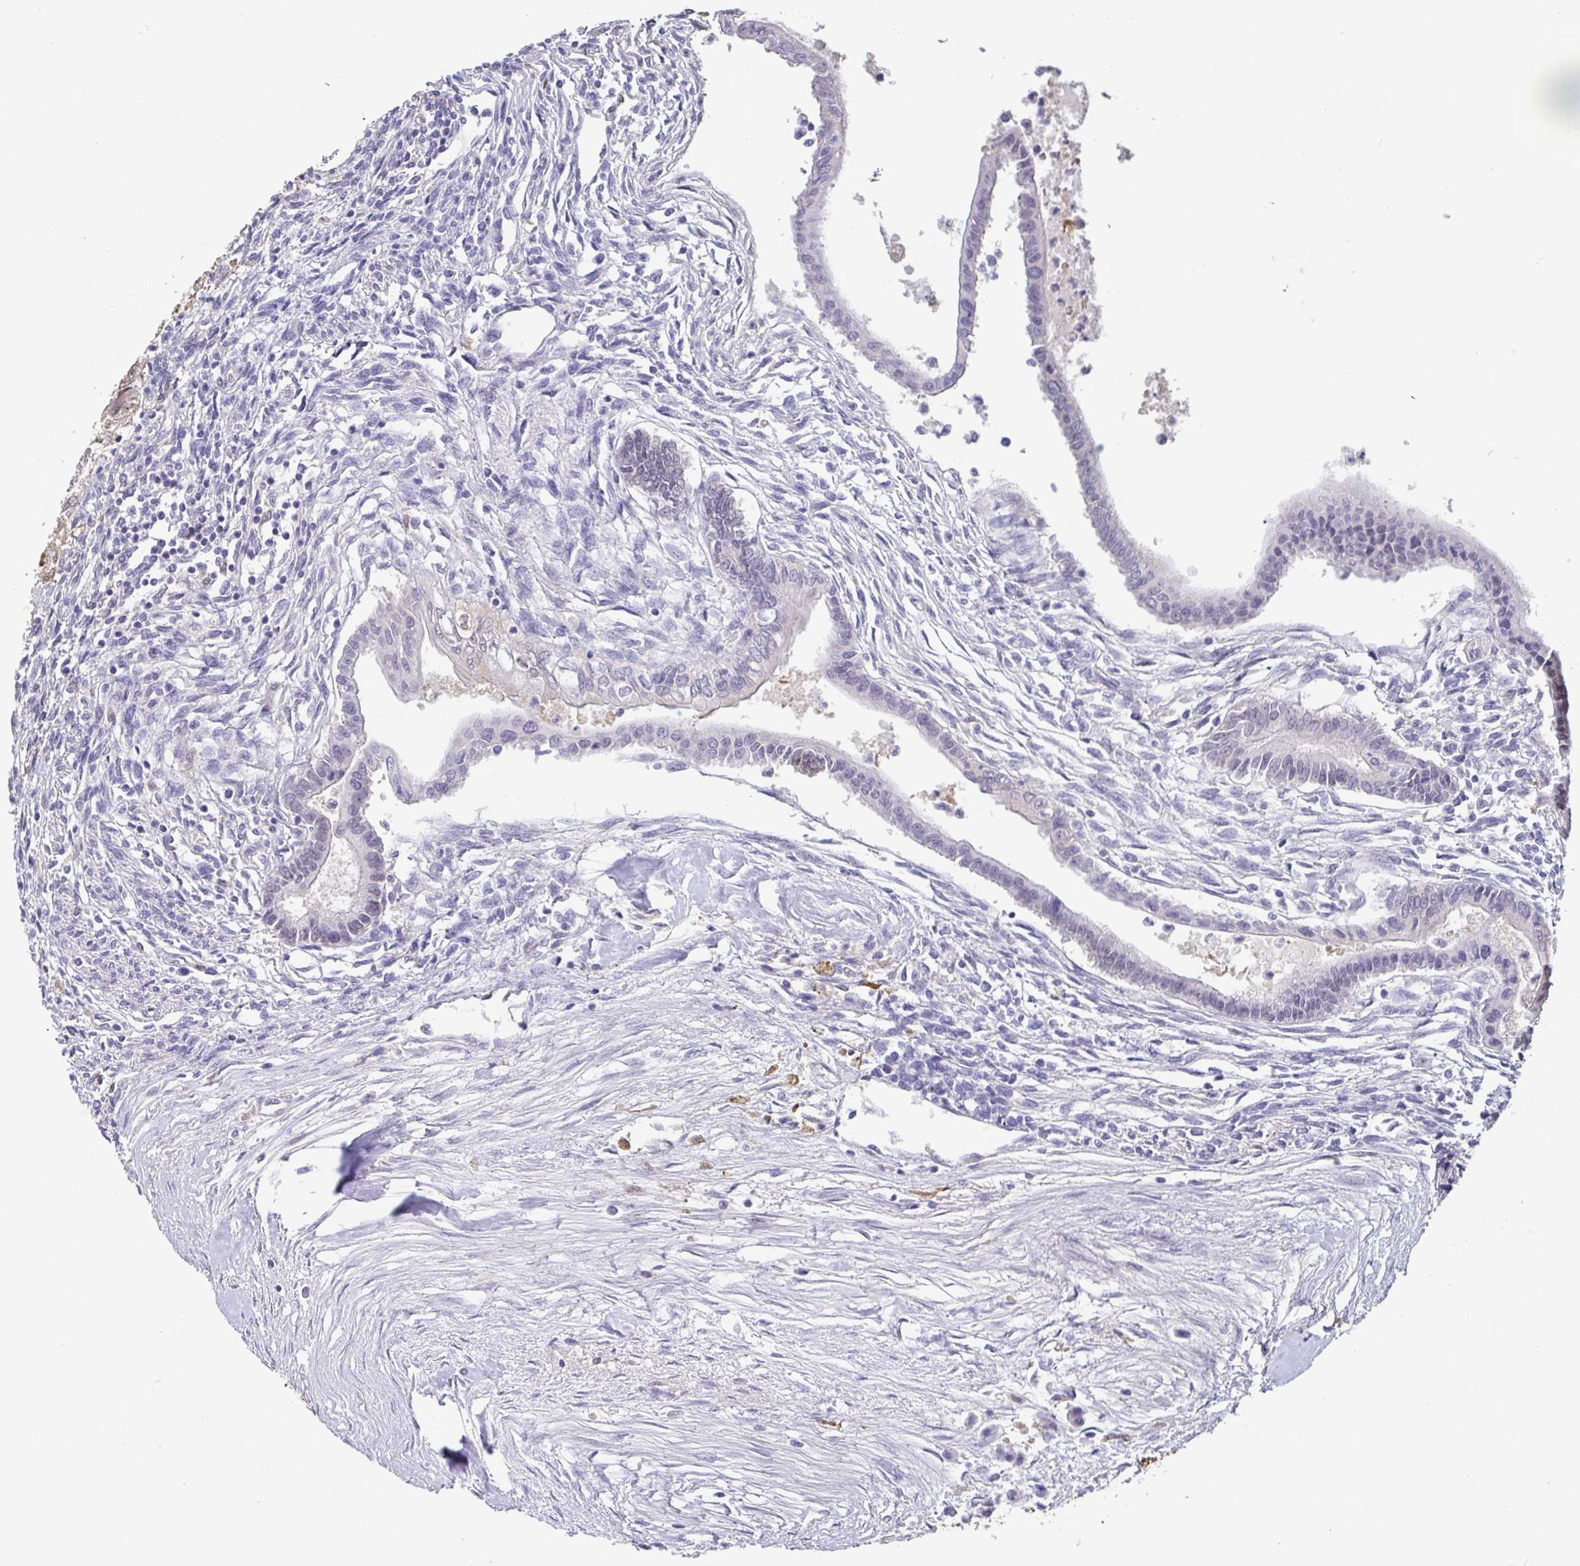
{"staining": {"intensity": "negative", "quantity": "none", "location": "none"}, "tissue": "testis cancer", "cell_type": "Tumor cells", "image_type": "cancer", "snomed": [{"axis": "morphology", "description": "Carcinoma, Embryonal, NOS"}, {"axis": "topography", "description": "Testis"}], "caption": "This histopathology image is of testis cancer (embryonal carcinoma) stained with IHC to label a protein in brown with the nuclei are counter-stained blue. There is no positivity in tumor cells.", "gene": "IDH1", "patient": {"sex": "male", "age": 37}}